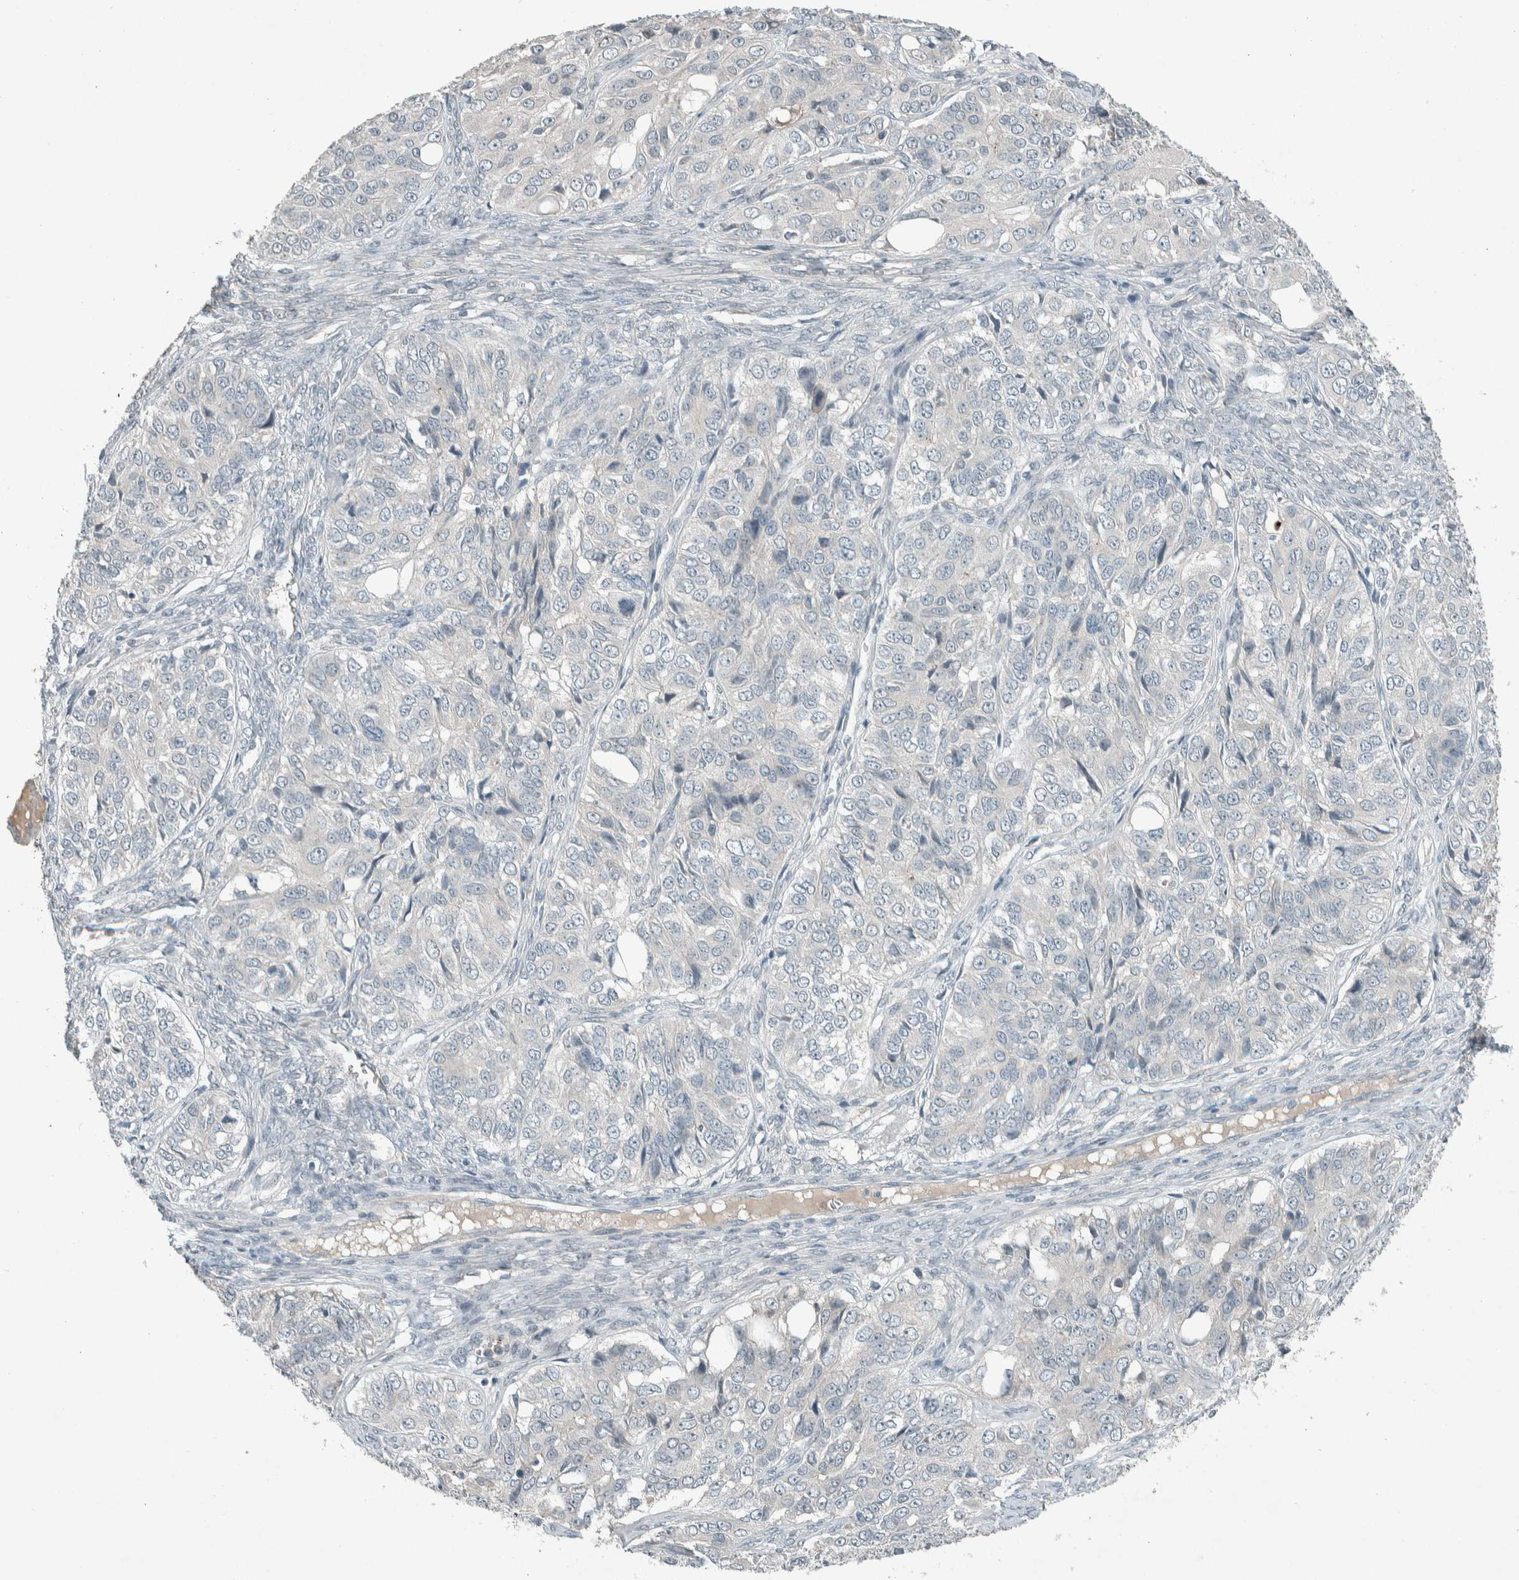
{"staining": {"intensity": "negative", "quantity": "none", "location": "none"}, "tissue": "ovarian cancer", "cell_type": "Tumor cells", "image_type": "cancer", "snomed": [{"axis": "morphology", "description": "Carcinoma, endometroid"}, {"axis": "topography", "description": "Ovary"}], "caption": "A high-resolution photomicrograph shows immunohistochemistry (IHC) staining of ovarian endometroid carcinoma, which displays no significant positivity in tumor cells.", "gene": "CERCAM", "patient": {"sex": "female", "age": 51}}